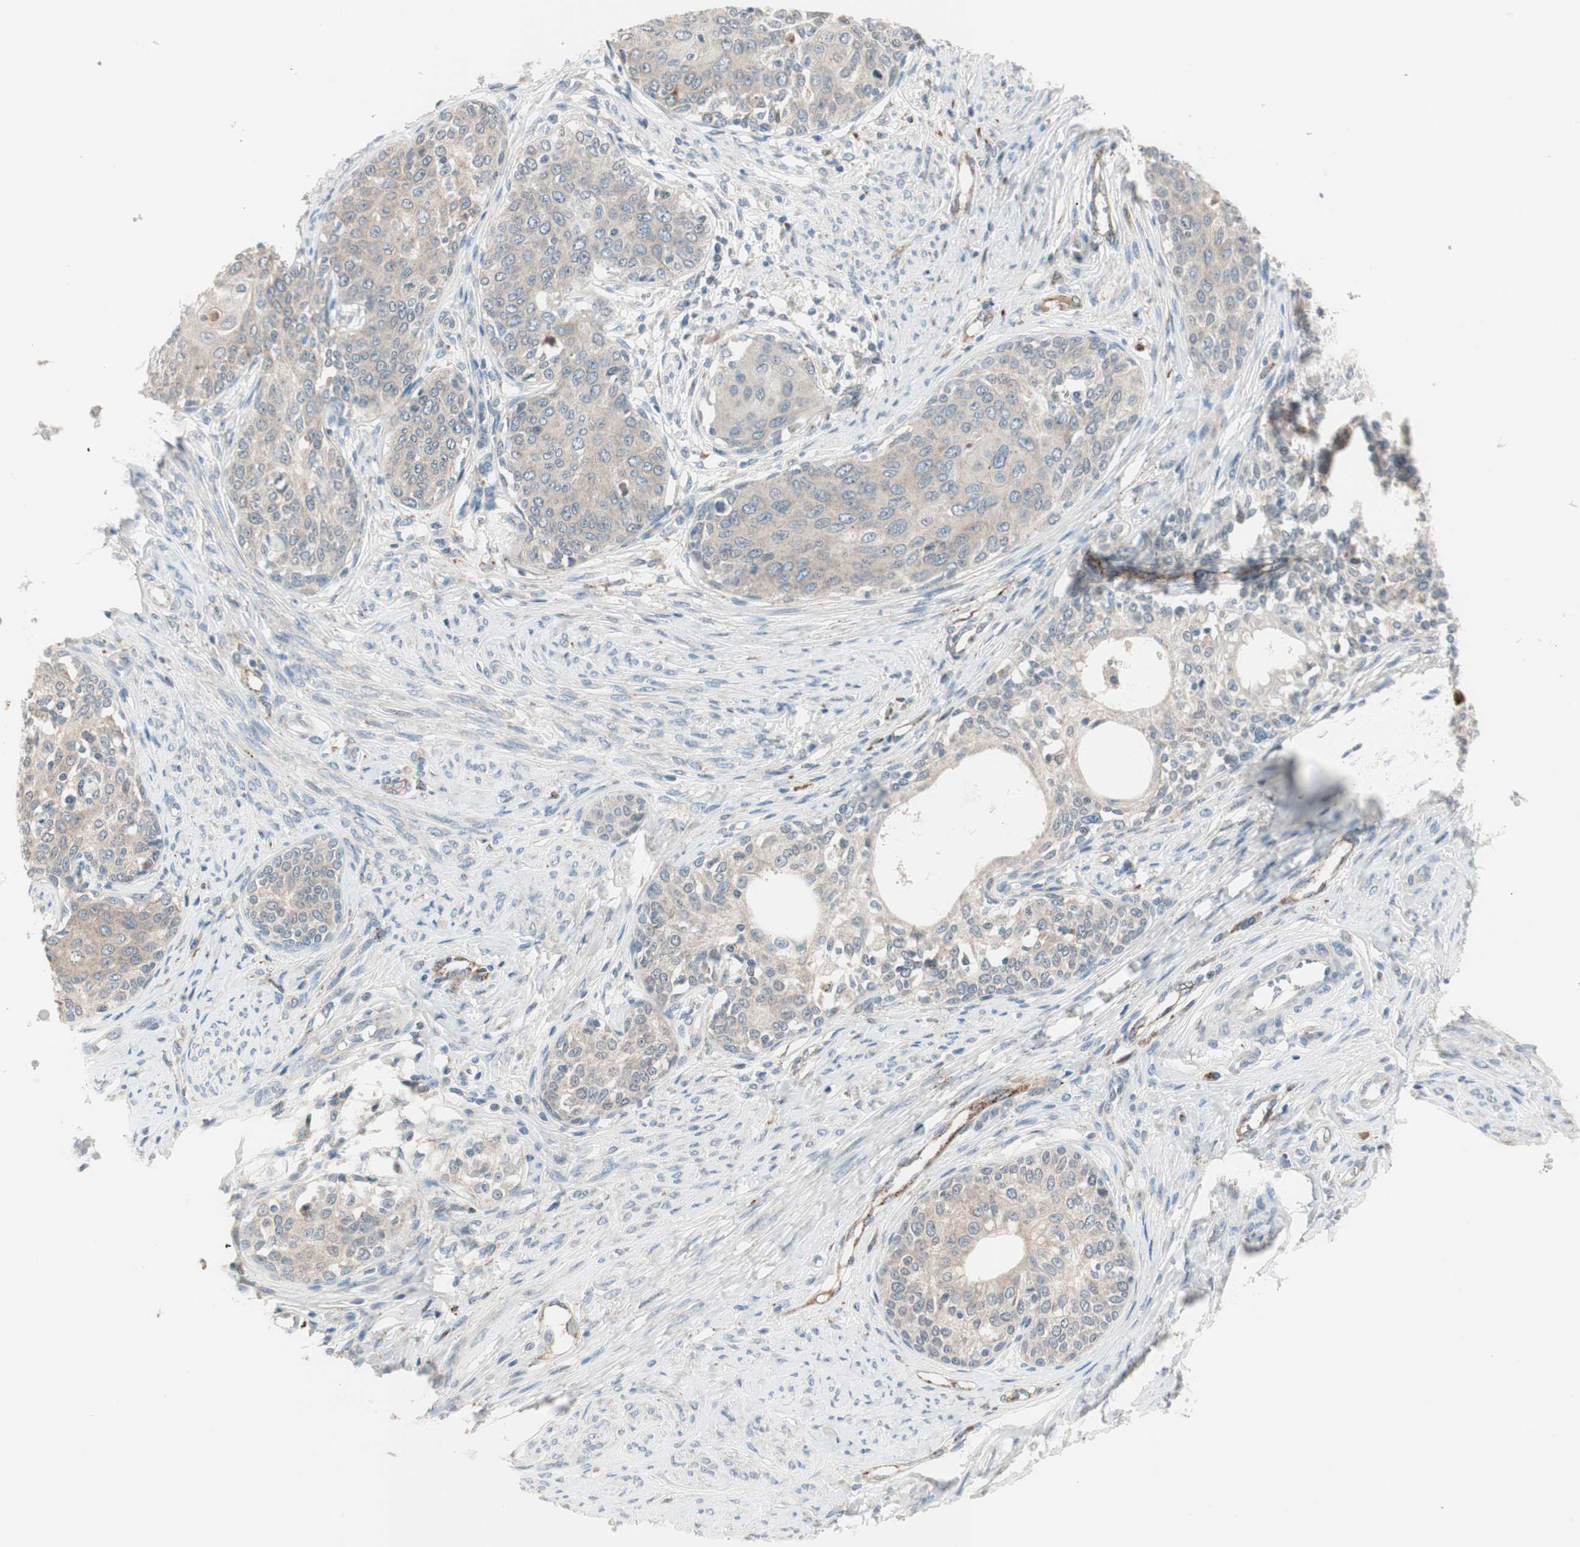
{"staining": {"intensity": "weak", "quantity": "25%-75%", "location": "cytoplasmic/membranous"}, "tissue": "cervical cancer", "cell_type": "Tumor cells", "image_type": "cancer", "snomed": [{"axis": "morphology", "description": "Squamous cell carcinoma, NOS"}, {"axis": "morphology", "description": "Adenocarcinoma, NOS"}, {"axis": "topography", "description": "Cervix"}], "caption": "A photomicrograph showing weak cytoplasmic/membranous expression in approximately 25%-75% of tumor cells in cervical squamous cell carcinoma, as visualized by brown immunohistochemical staining.", "gene": "FGFR4", "patient": {"sex": "female", "age": 52}}